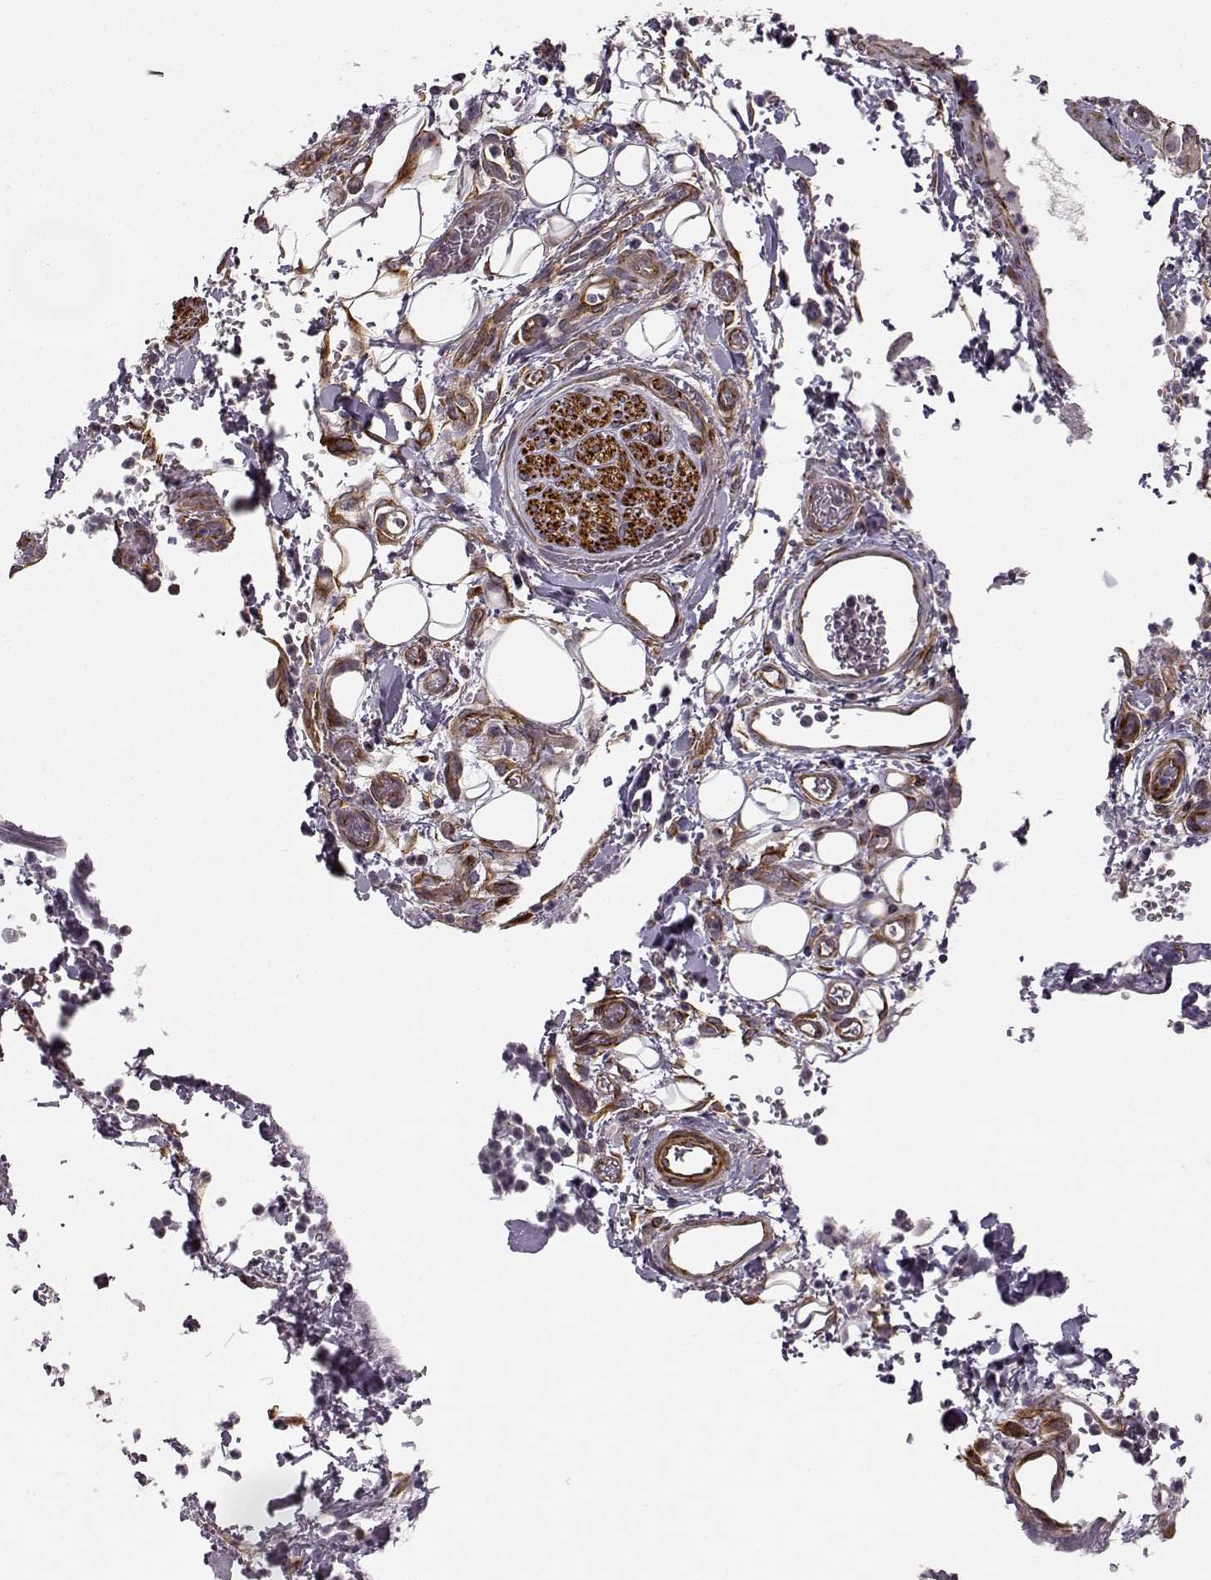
{"staining": {"intensity": "weak", "quantity": ">75%", "location": "cytoplasmic/membranous"}, "tissue": "stomach cancer", "cell_type": "Tumor cells", "image_type": "cancer", "snomed": [{"axis": "morphology", "description": "Normal tissue, NOS"}, {"axis": "morphology", "description": "Adenocarcinoma, NOS"}, {"axis": "topography", "description": "Esophagus"}, {"axis": "topography", "description": "Stomach, upper"}], "caption": "There is low levels of weak cytoplasmic/membranous positivity in tumor cells of stomach cancer, as demonstrated by immunohistochemical staining (brown color).", "gene": "MTR", "patient": {"sex": "male", "age": 74}}